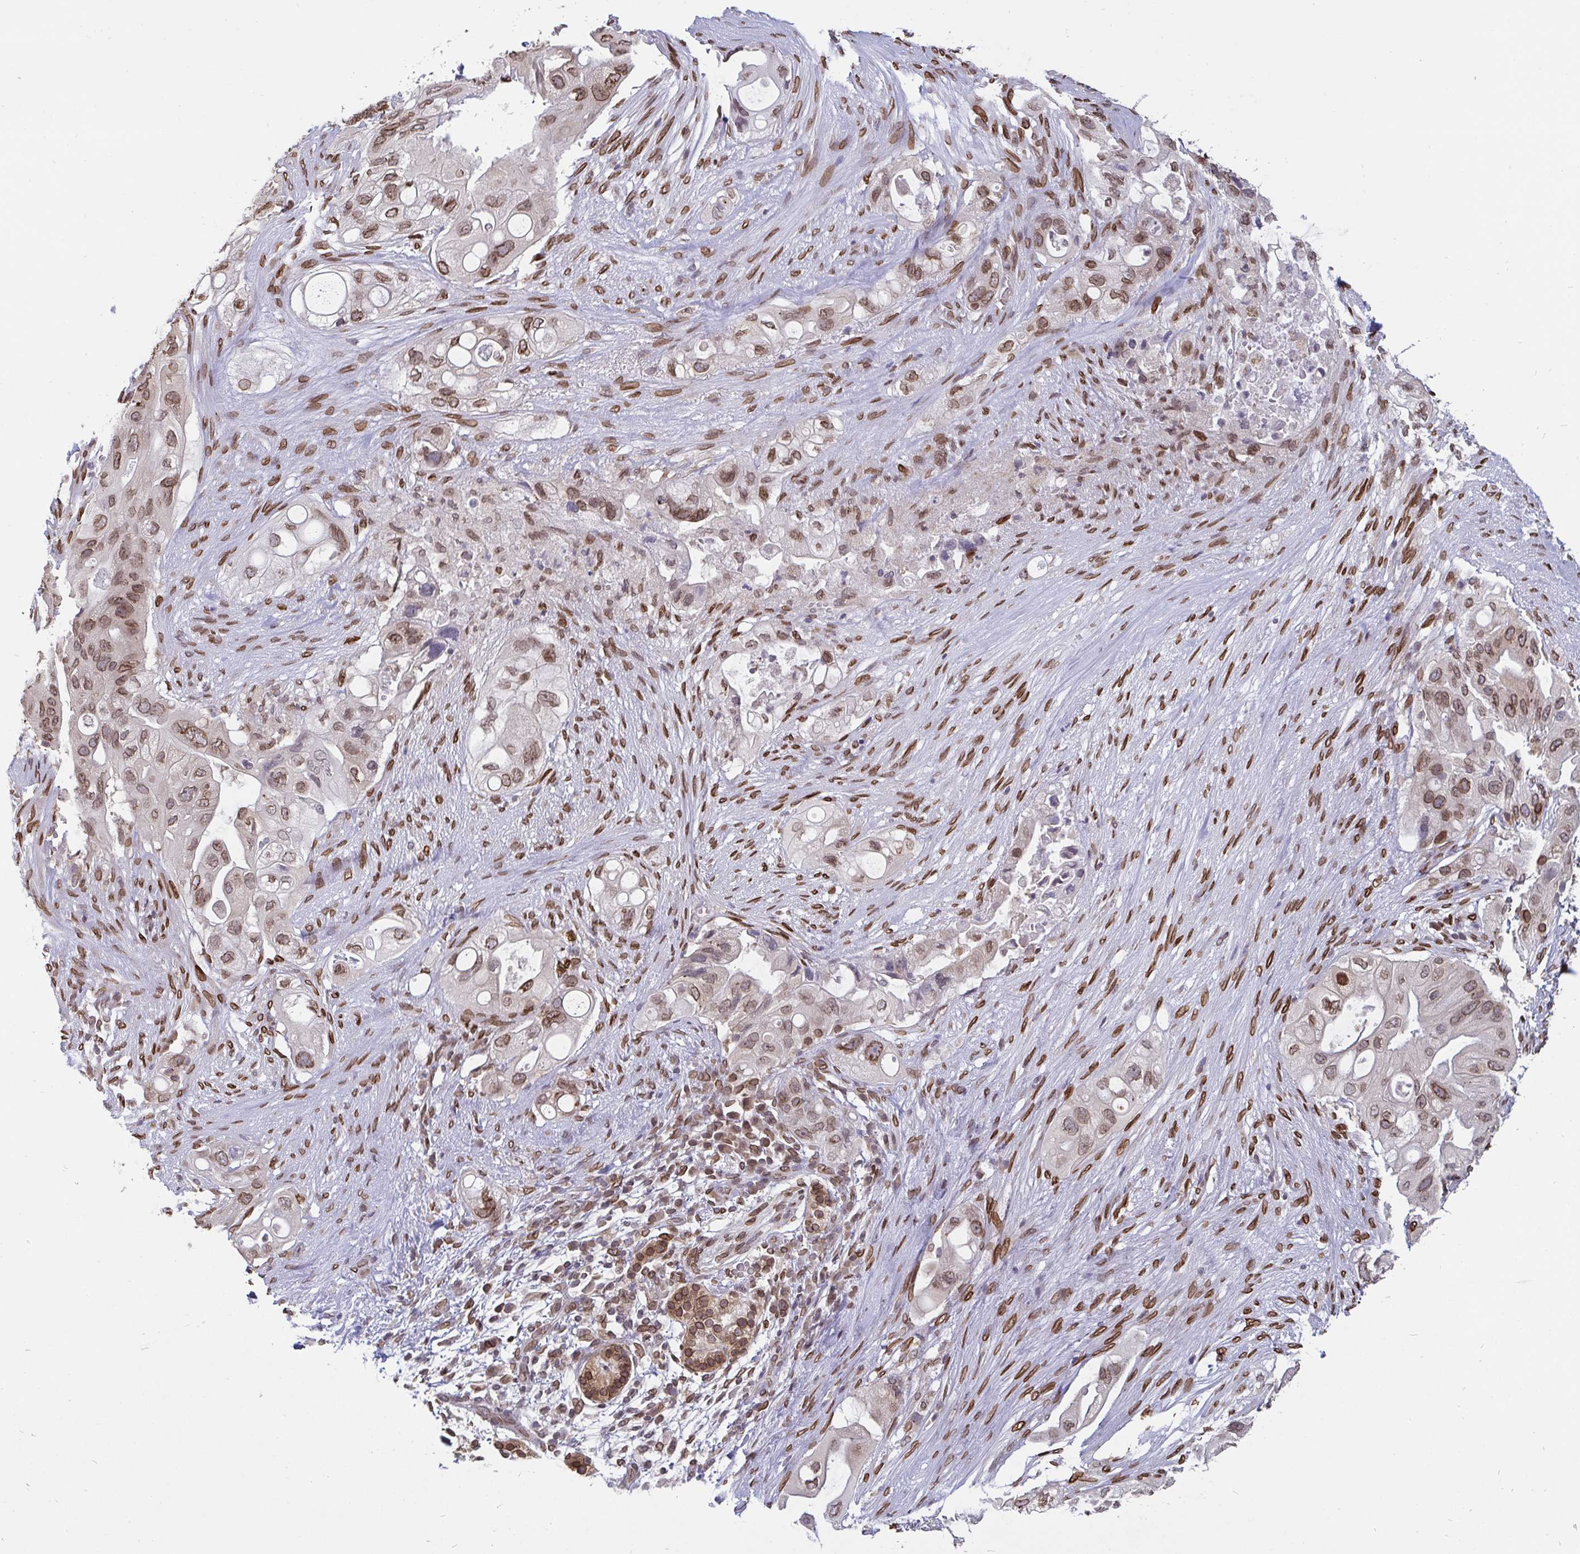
{"staining": {"intensity": "weak", "quantity": ">75%", "location": "cytoplasmic/membranous,nuclear"}, "tissue": "pancreatic cancer", "cell_type": "Tumor cells", "image_type": "cancer", "snomed": [{"axis": "morphology", "description": "Adenocarcinoma, NOS"}, {"axis": "topography", "description": "Pancreas"}], "caption": "Adenocarcinoma (pancreatic) tissue reveals weak cytoplasmic/membranous and nuclear expression in about >75% of tumor cells", "gene": "EMD", "patient": {"sex": "female", "age": 72}}